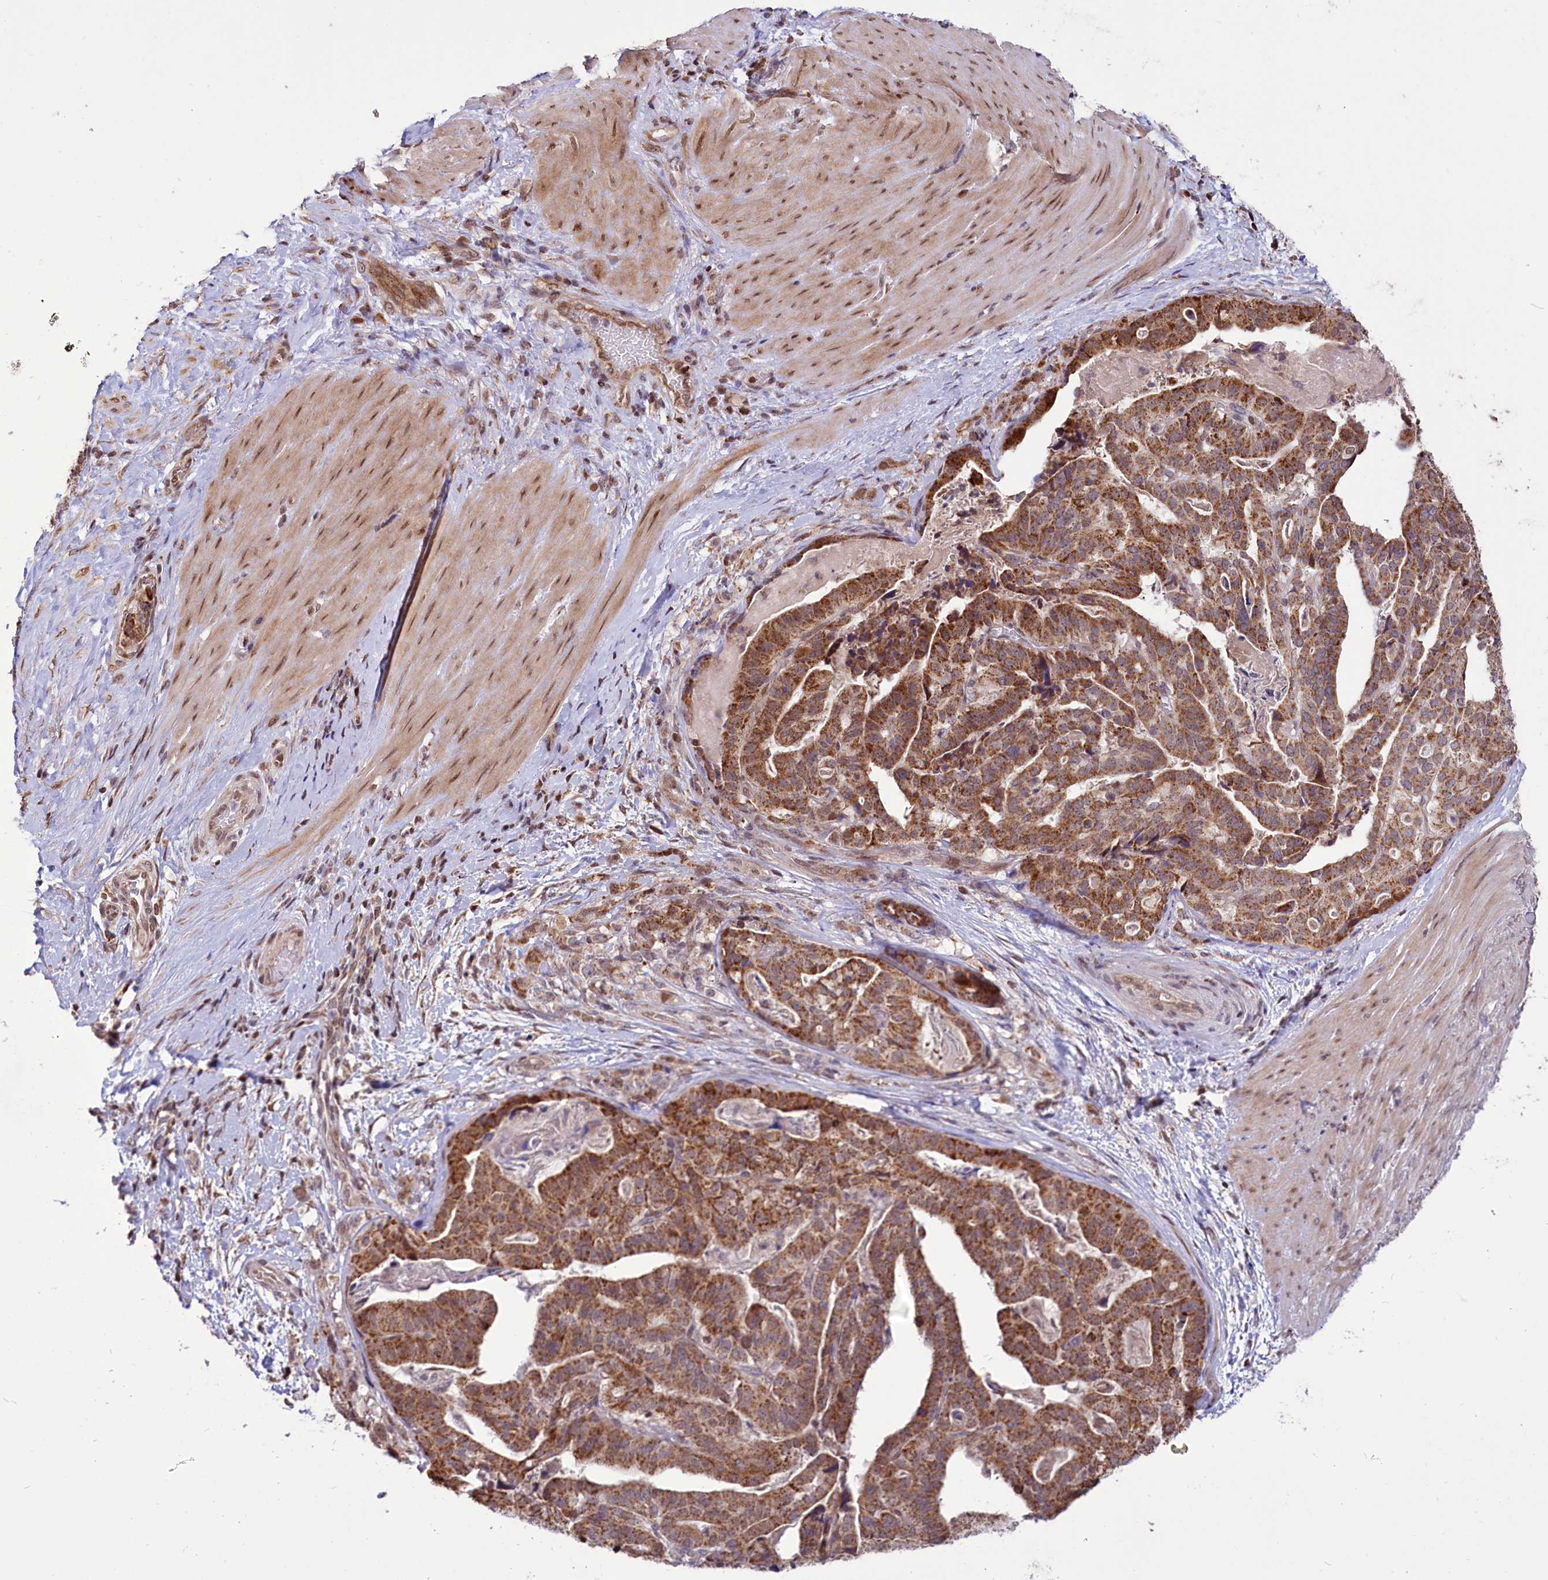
{"staining": {"intensity": "moderate", "quantity": ">75%", "location": "cytoplasmic/membranous"}, "tissue": "stomach cancer", "cell_type": "Tumor cells", "image_type": "cancer", "snomed": [{"axis": "morphology", "description": "Adenocarcinoma, NOS"}, {"axis": "topography", "description": "Stomach"}], "caption": "A high-resolution image shows IHC staining of adenocarcinoma (stomach), which reveals moderate cytoplasmic/membranous staining in approximately >75% of tumor cells.", "gene": "PHC3", "patient": {"sex": "male", "age": 48}}